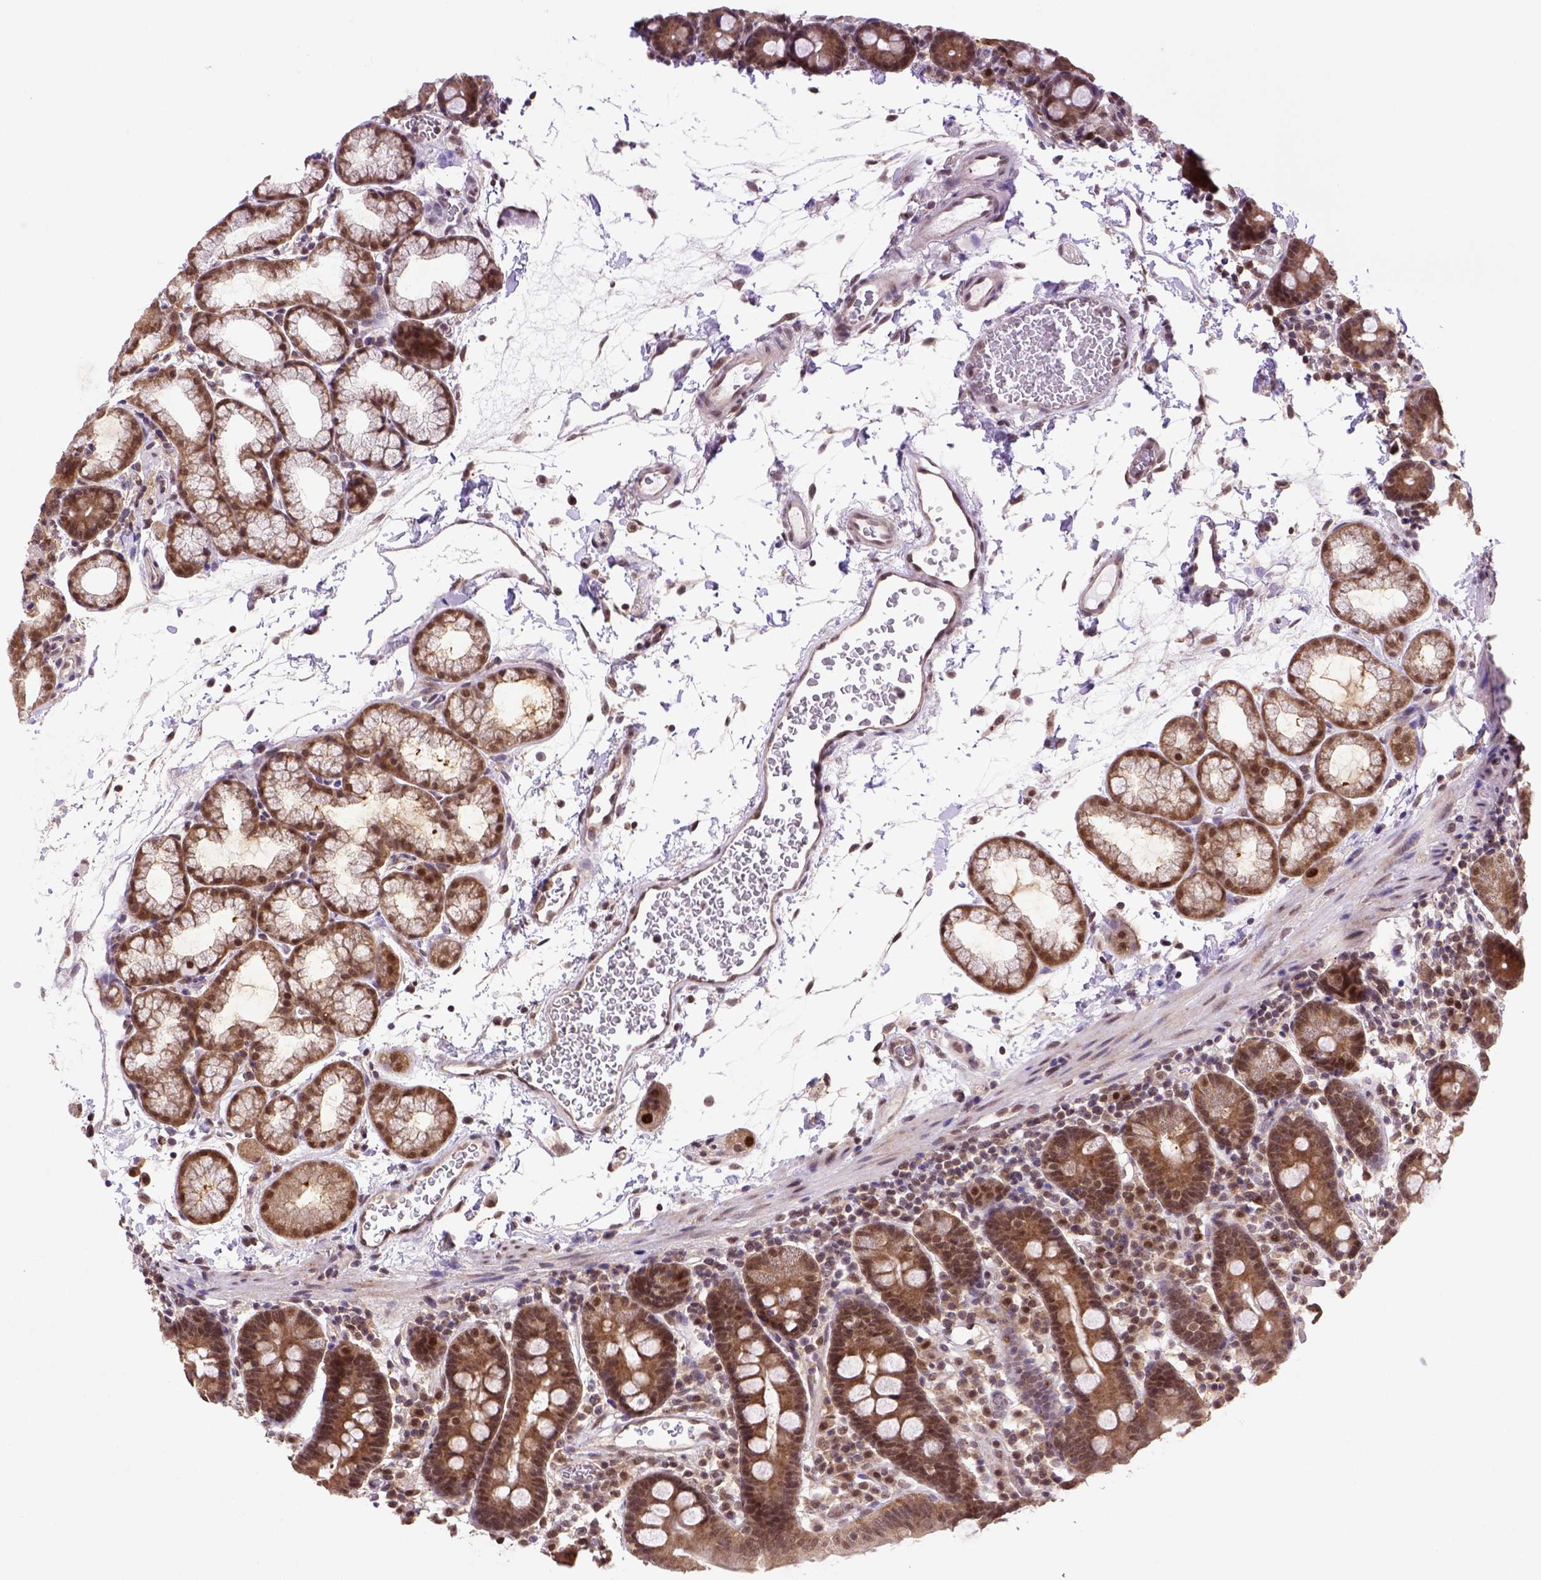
{"staining": {"intensity": "moderate", "quantity": ">75%", "location": "cytoplasmic/membranous,nuclear"}, "tissue": "duodenum", "cell_type": "Glandular cells", "image_type": "normal", "snomed": [{"axis": "morphology", "description": "Normal tissue, NOS"}, {"axis": "topography", "description": "Pancreas"}, {"axis": "topography", "description": "Duodenum"}], "caption": "Immunohistochemistry (DAB (3,3'-diaminobenzidine)) staining of normal duodenum displays moderate cytoplasmic/membranous,nuclear protein staining in about >75% of glandular cells.", "gene": "PSMC2", "patient": {"sex": "male", "age": 59}}